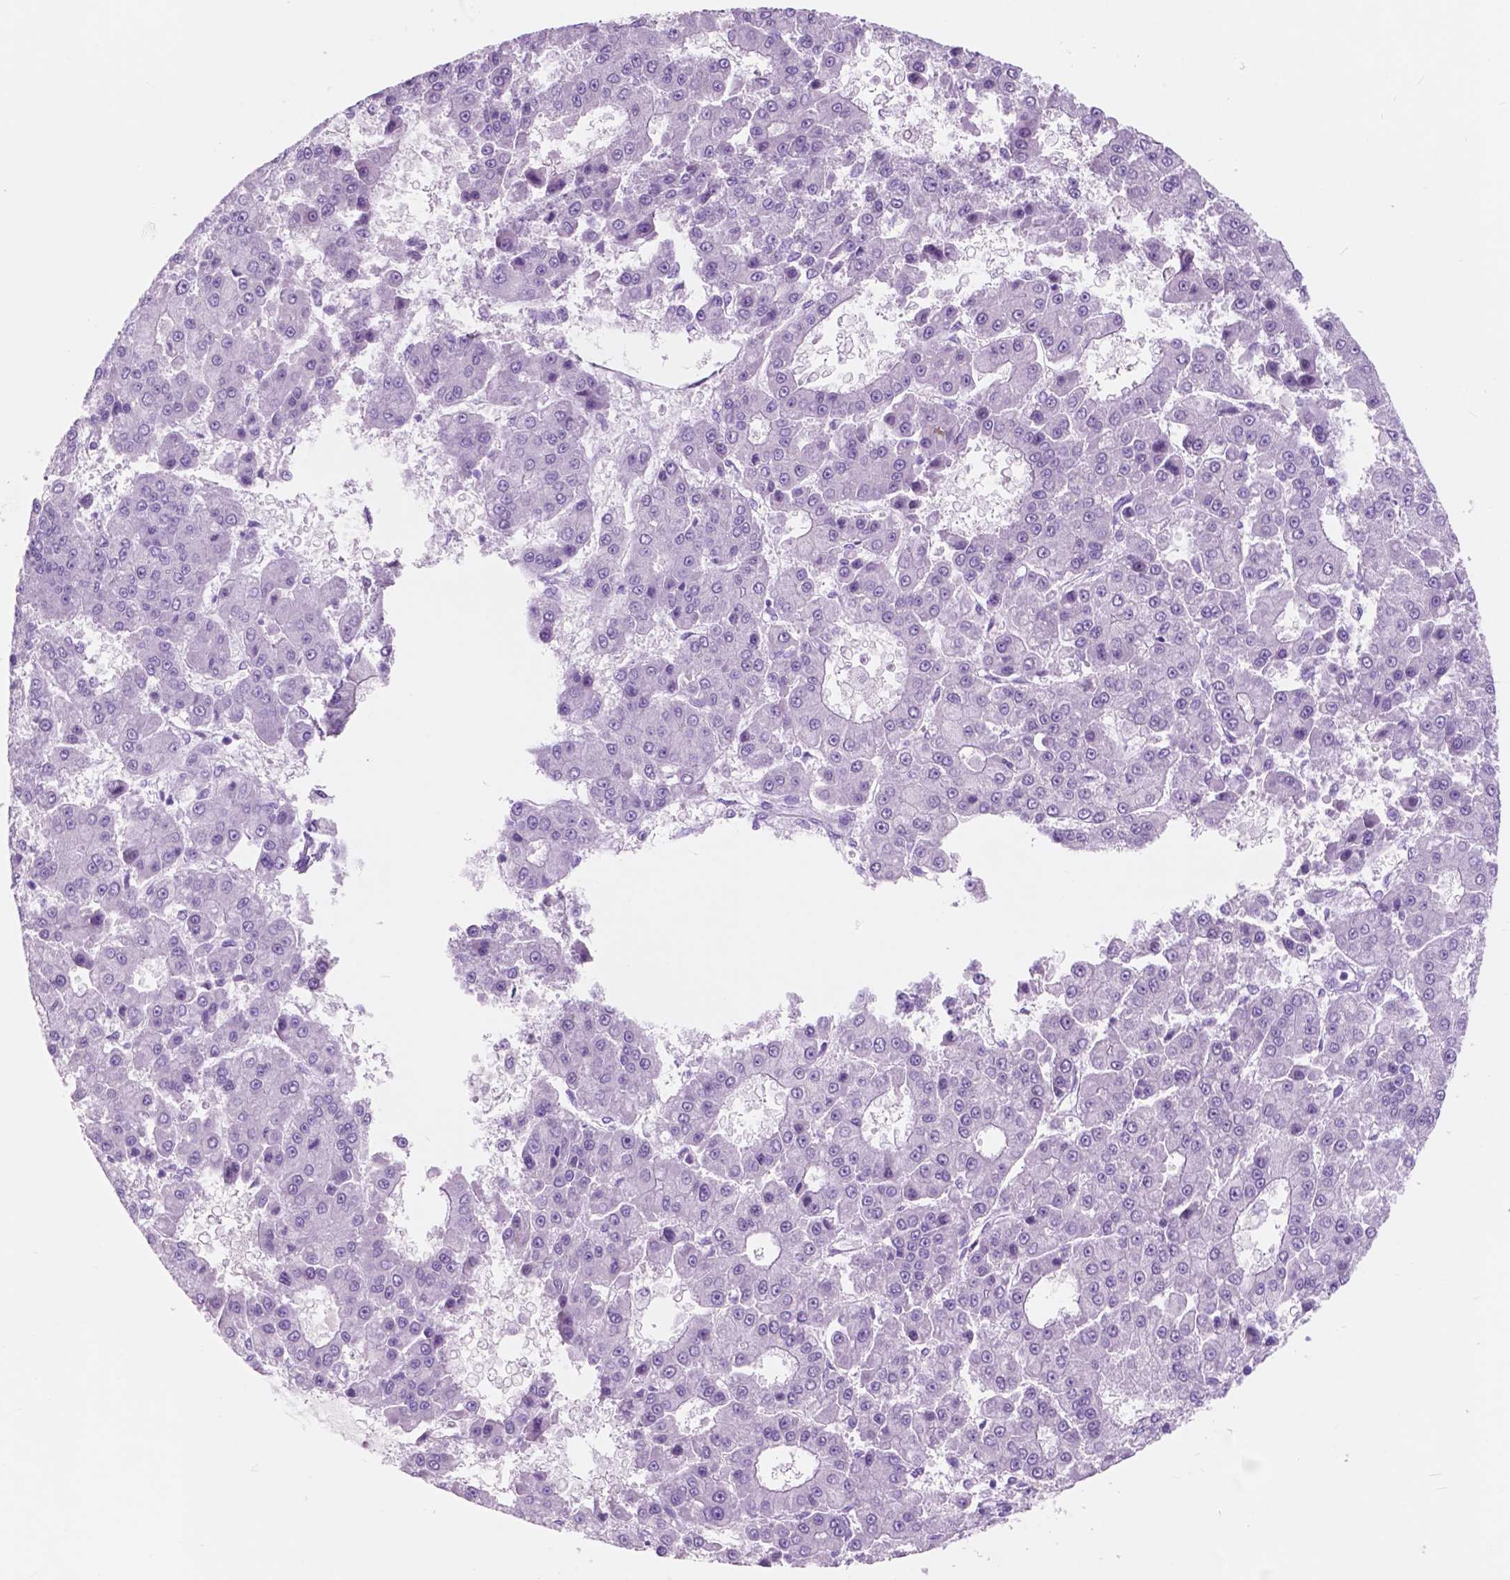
{"staining": {"intensity": "negative", "quantity": "none", "location": "none"}, "tissue": "liver cancer", "cell_type": "Tumor cells", "image_type": "cancer", "snomed": [{"axis": "morphology", "description": "Carcinoma, Hepatocellular, NOS"}, {"axis": "topography", "description": "Liver"}], "caption": "An immunohistochemistry micrograph of liver hepatocellular carcinoma is shown. There is no staining in tumor cells of liver hepatocellular carcinoma. (Brightfield microscopy of DAB (3,3'-diaminobenzidine) immunohistochemistry (IHC) at high magnification).", "gene": "CUZD1", "patient": {"sex": "male", "age": 70}}